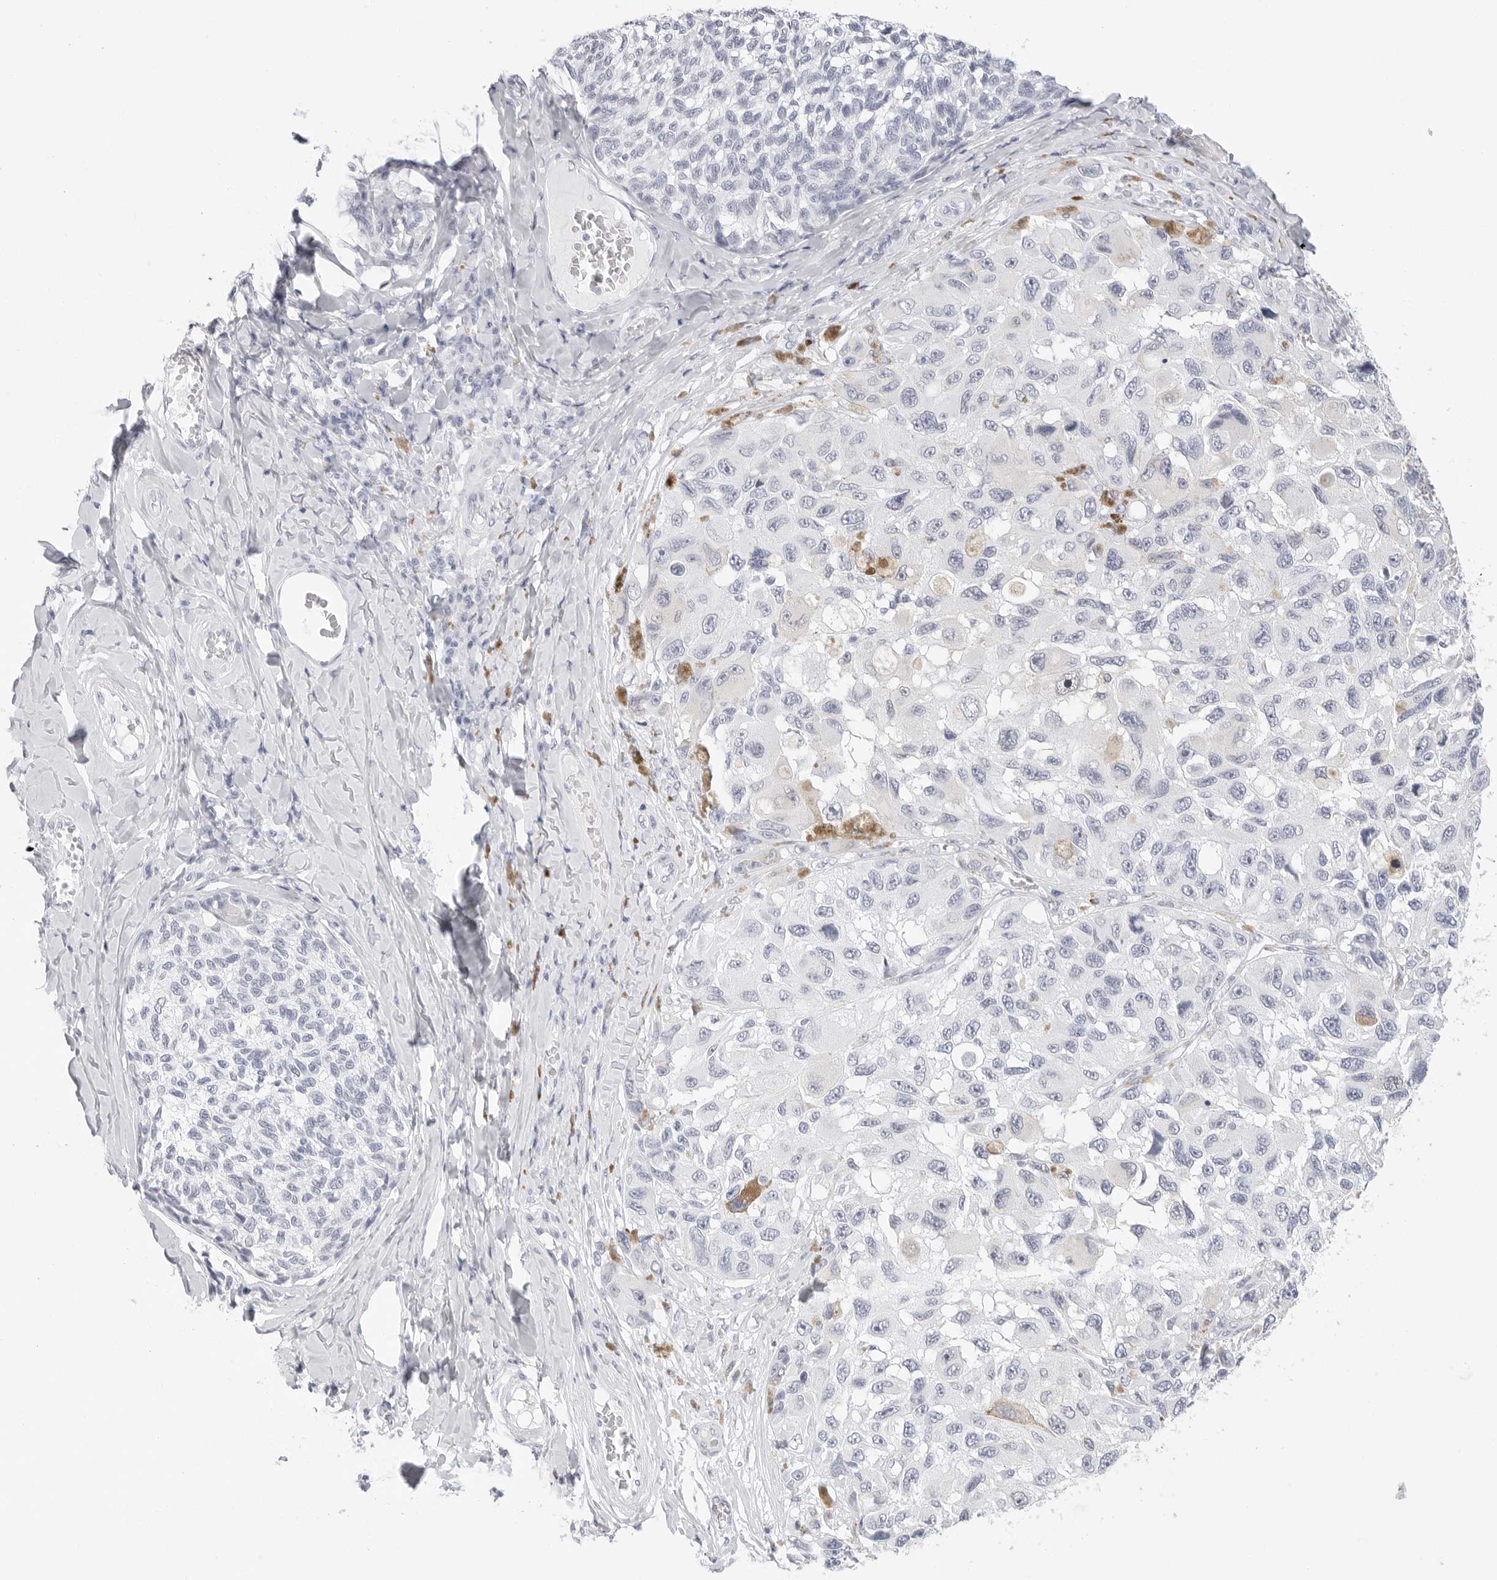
{"staining": {"intensity": "negative", "quantity": "none", "location": "none"}, "tissue": "melanoma", "cell_type": "Tumor cells", "image_type": "cancer", "snomed": [{"axis": "morphology", "description": "Malignant melanoma, NOS"}, {"axis": "topography", "description": "Skin"}], "caption": "Tumor cells show no significant protein positivity in melanoma.", "gene": "HMGCS2", "patient": {"sex": "female", "age": 73}}